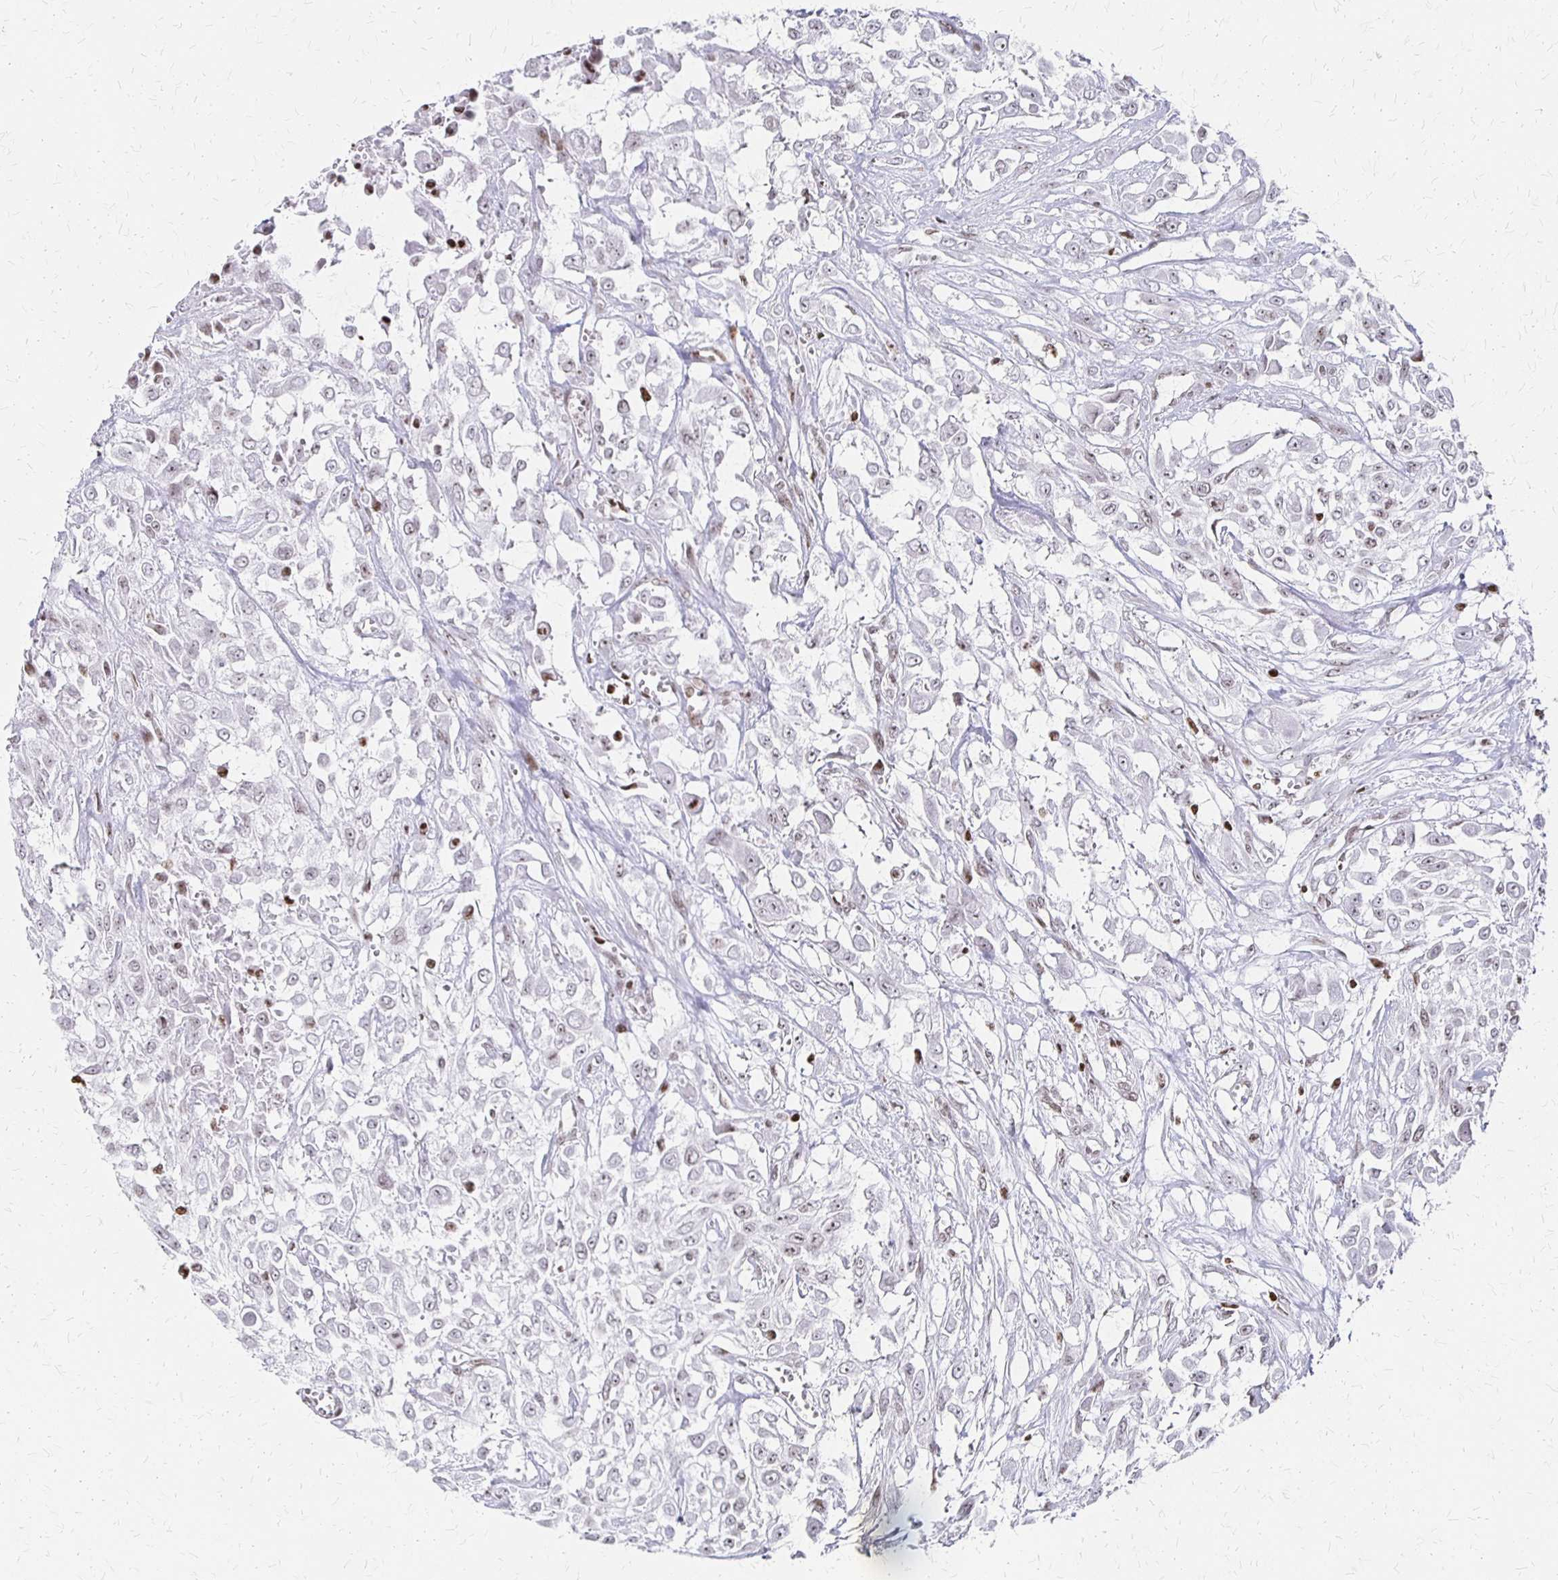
{"staining": {"intensity": "weak", "quantity": "<25%", "location": "nuclear"}, "tissue": "urothelial cancer", "cell_type": "Tumor cells", "image_type": "cancer", "snomed": [{"axis": "morphology", "description": "Urothelial carcinoma, High grade"}, {"axis": "topography", "description": "Urinary bladder"}], "caption": "High-grade urothelial carcinoma stained for a protein using IHC reveals no expression tumor cells.", "gene": "ZNF280C", "patient": {"sex": "male", "age": 57}}